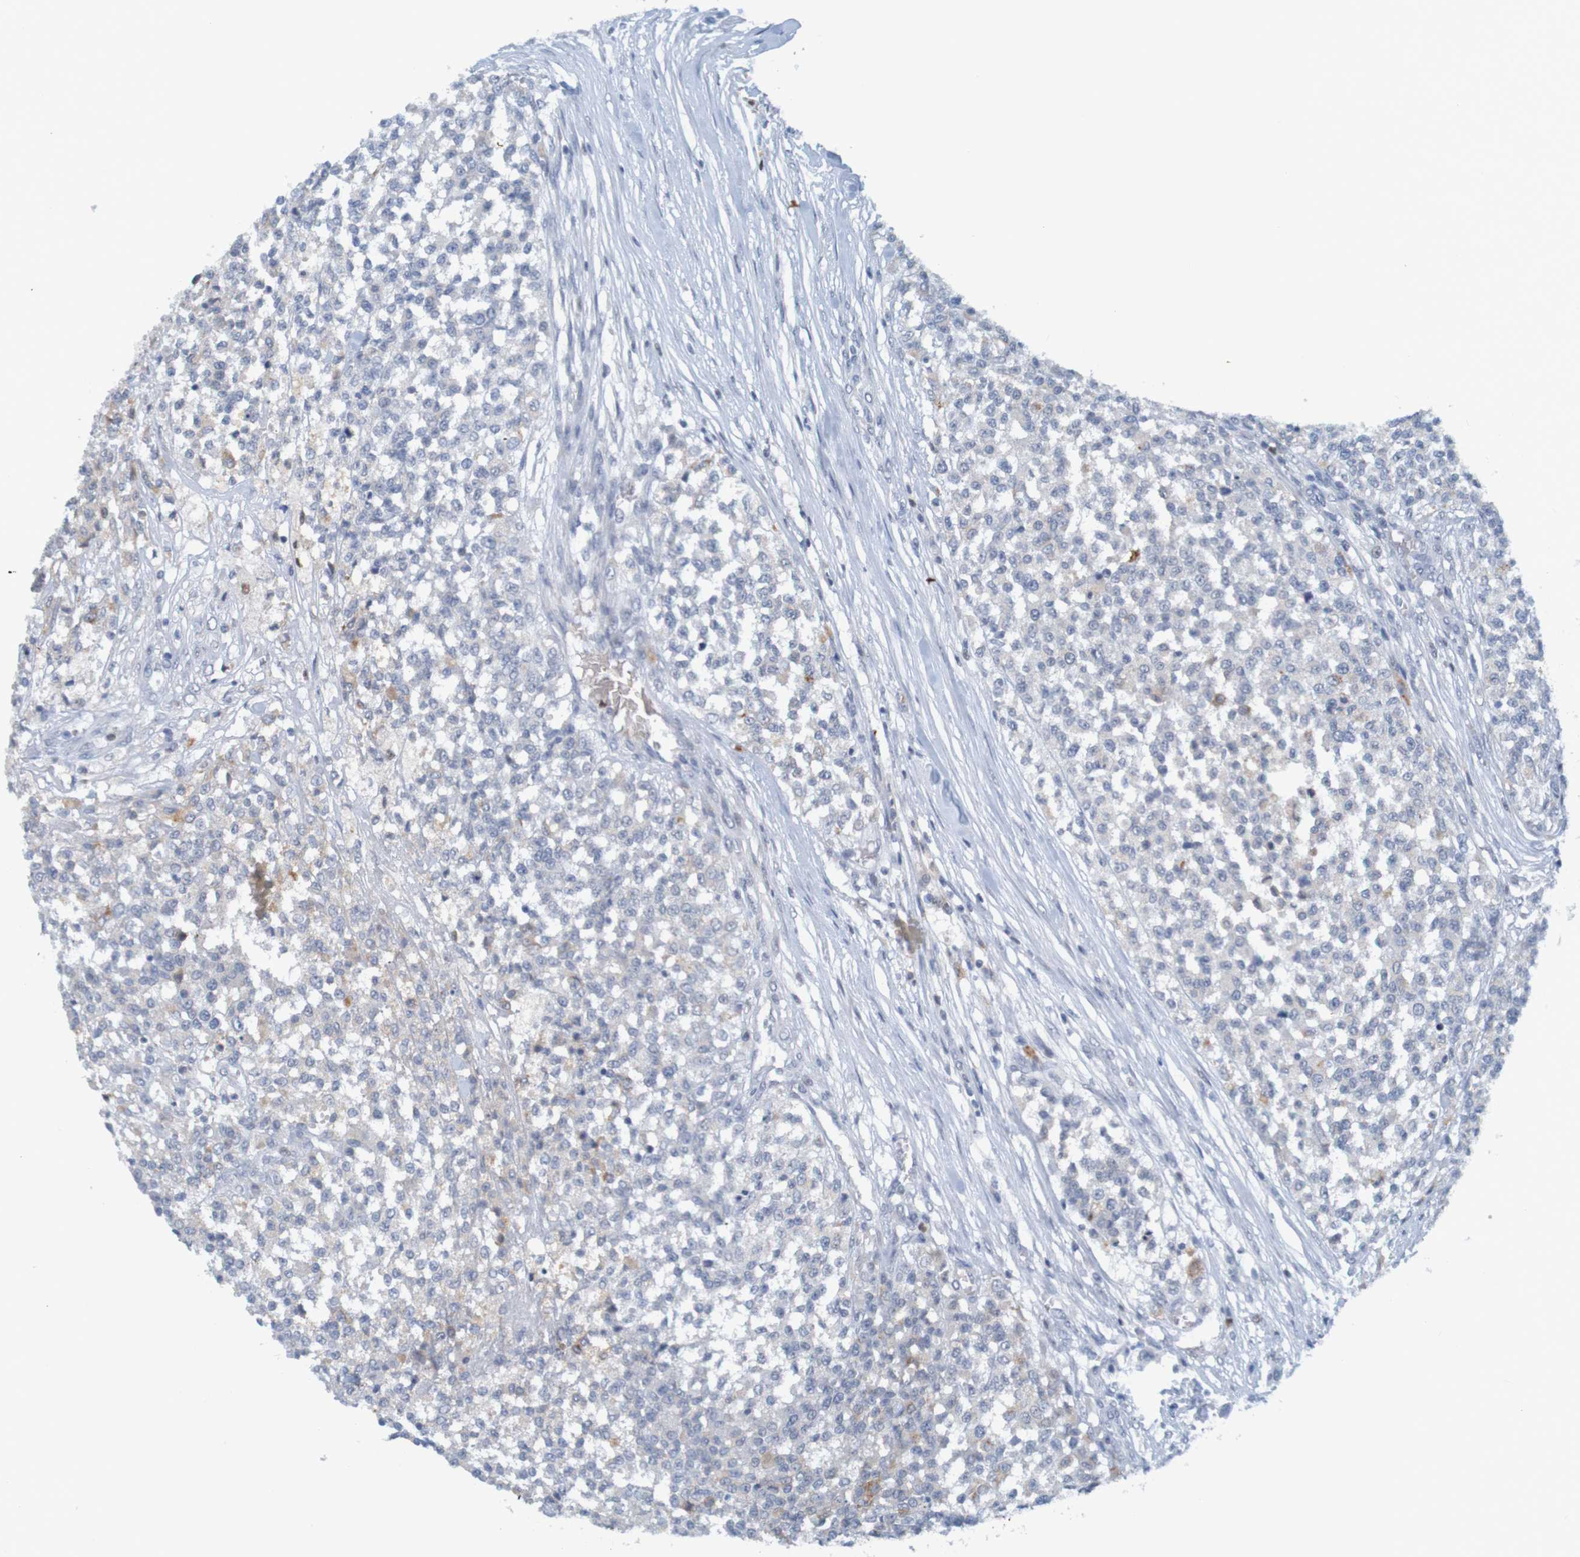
{"staining": {"intensity": "negative", "quantity": "none", "location": "none"}, "tissue": "testis cancer", "cell_type": "Tumor cells", "image_type": "cancer", "snomed": [{"axis": "morphology", "description": "Seminoma, NOS"}, {"axis": "topography", "description": "Testis"}], "caption": "A photomicrograph of human seminoma (testis) is negative for staining in tumor cells.", "gene": "USP36", "patient": {"sex": "male", "age": 59}}